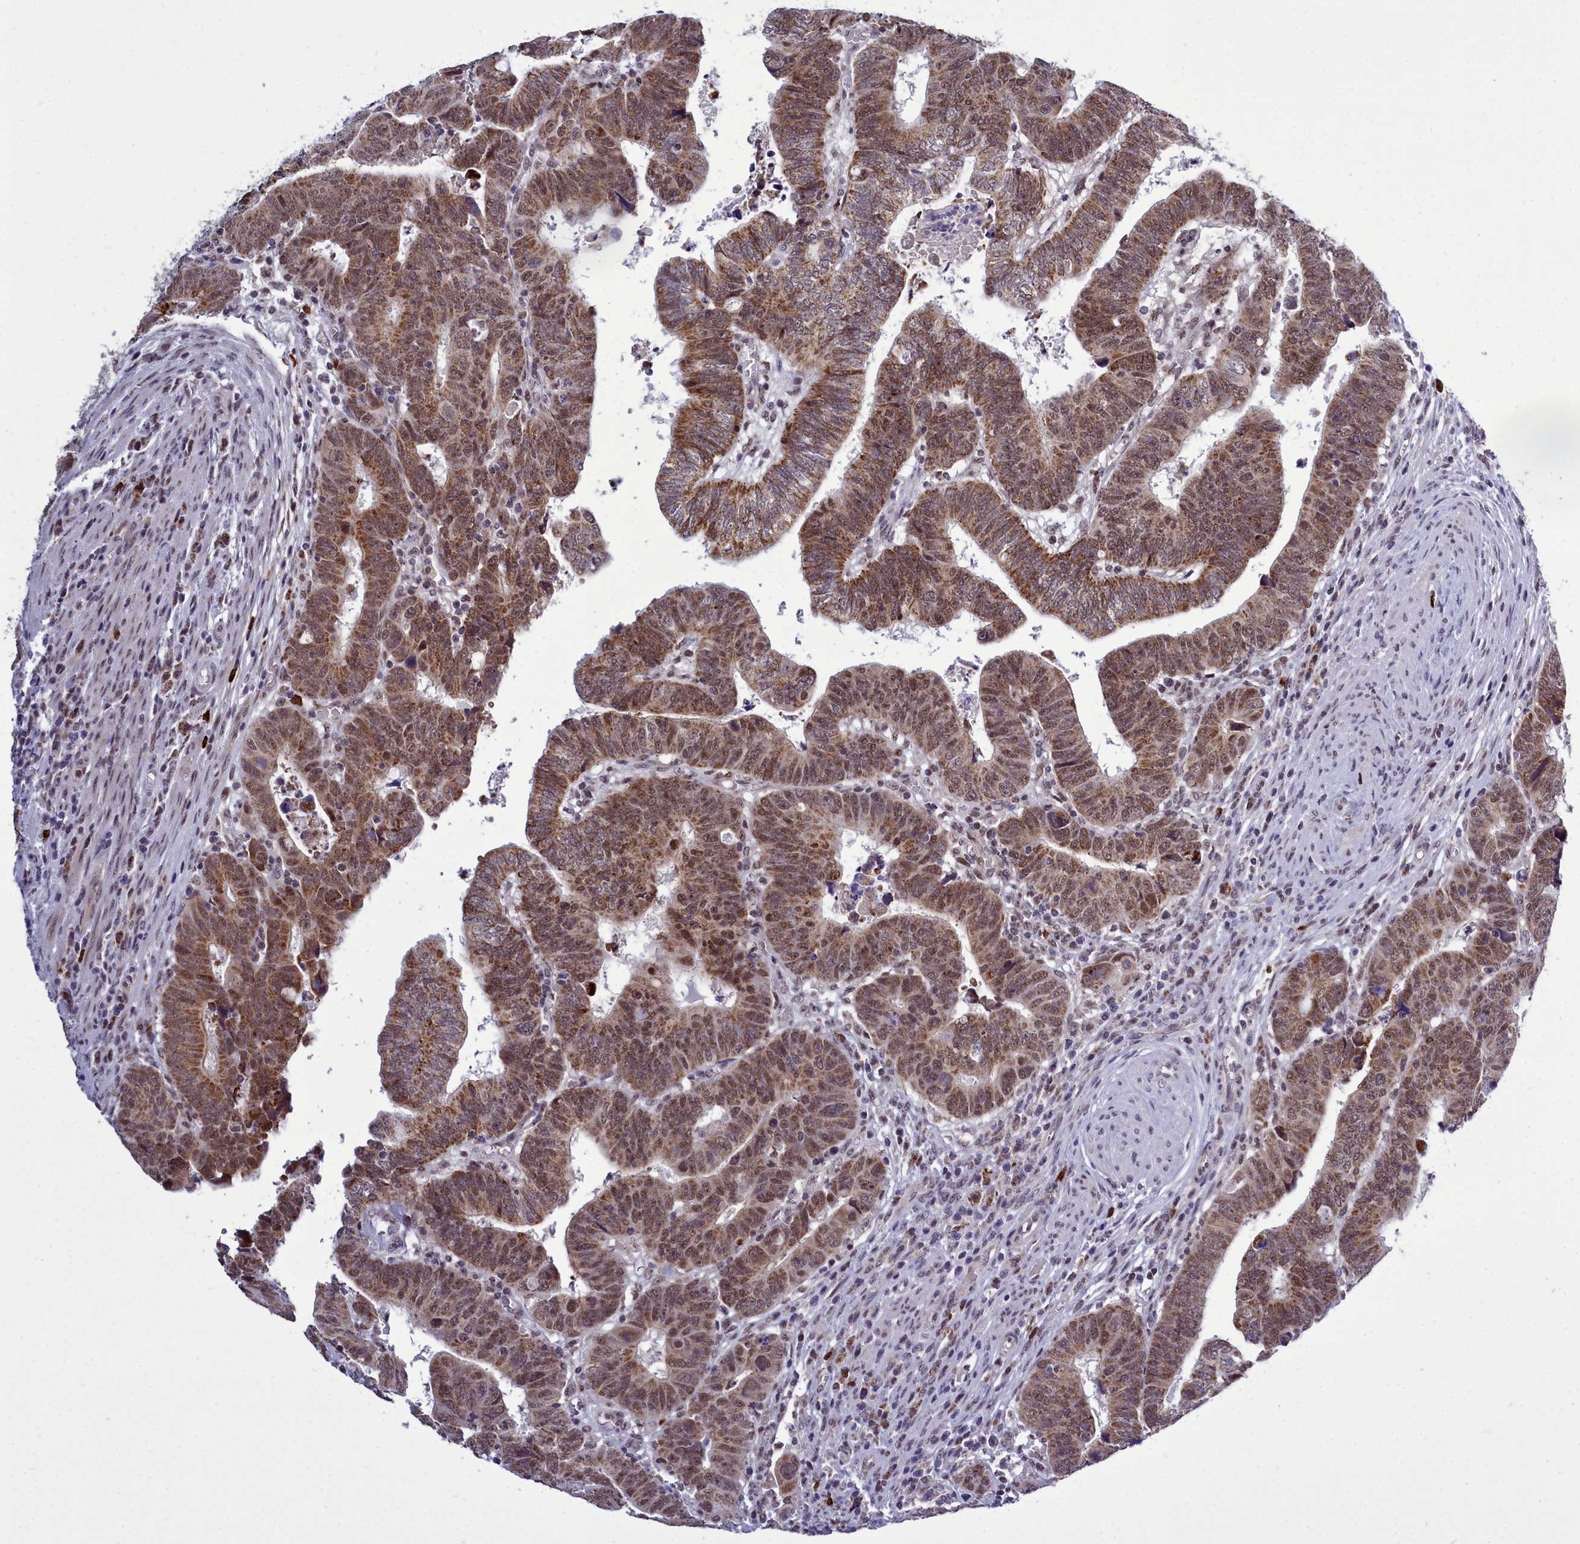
{"staining": {"intensity": "moderate", "quantity": ">75%", "location": "cytoplasmic/membranous,nuclear"}, "tissue": "colorectal cancer", "cell_type": "Tumor cells", "image_type": "cancer", "snomed": [{"axis": "morphology", "description": "Normal tissue, NOS"}, {"axis": "morphology", "description": "Adenocarcinoma, NOS"}, {"axis": "topography", "description": "Rectum"}], "caption": "Immunohistochemistry (IHC) photomicrograph of neoplastic tissue: human adenocarcinoma (colorectal) stained using immunohistochemistry (IHC) reveals medium levels of moderate protein expression localized specifically in the cytoplasmic/membranous and nuclear of tumor cells, appearing as a cytoplasmic/membranous and nuclear brown color.", "gene": "POM121L2", "patient": {"sex": "female", "age": 65}}